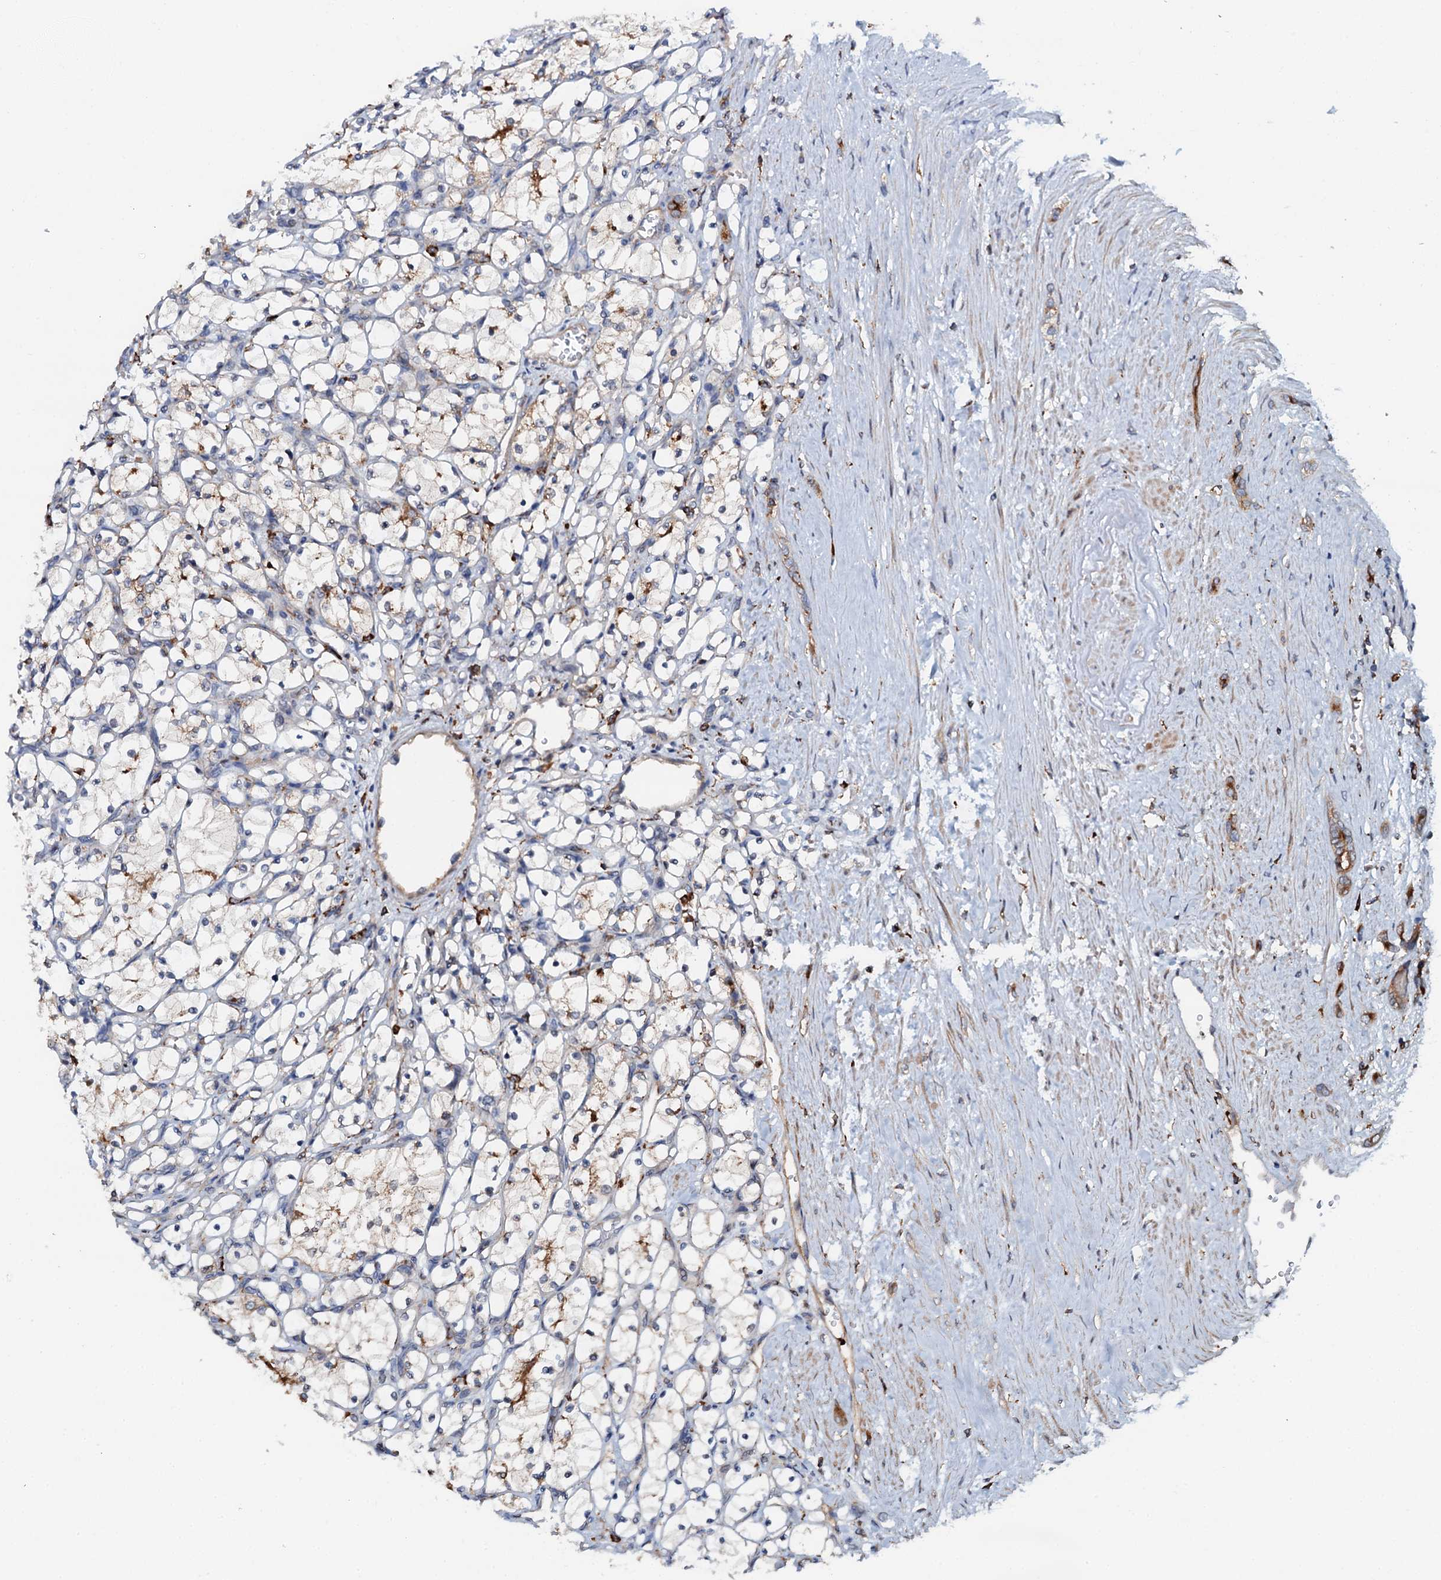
{"staining": {"intensity": "moderate", "quantity": "<25%", "location": "cytoplasmic/membranous"}, "tissue": "renal cancer", "cell_type": "Tumor cells", "image_type": "cancer", "snomed": [{"axis": "morphology", "description": "Adenocarcinoma, NOS"}, {"axis": "topography", "description": "Kidney"}], "caption": "A photomicrograph of renal cancer (adenocarcinoma) stained for a protein reveals moderate cytoplasmic/membranous brown staining in tumor cells.", "gene": "VAMP8", "patient": {"sex": "female", "age": 69}}